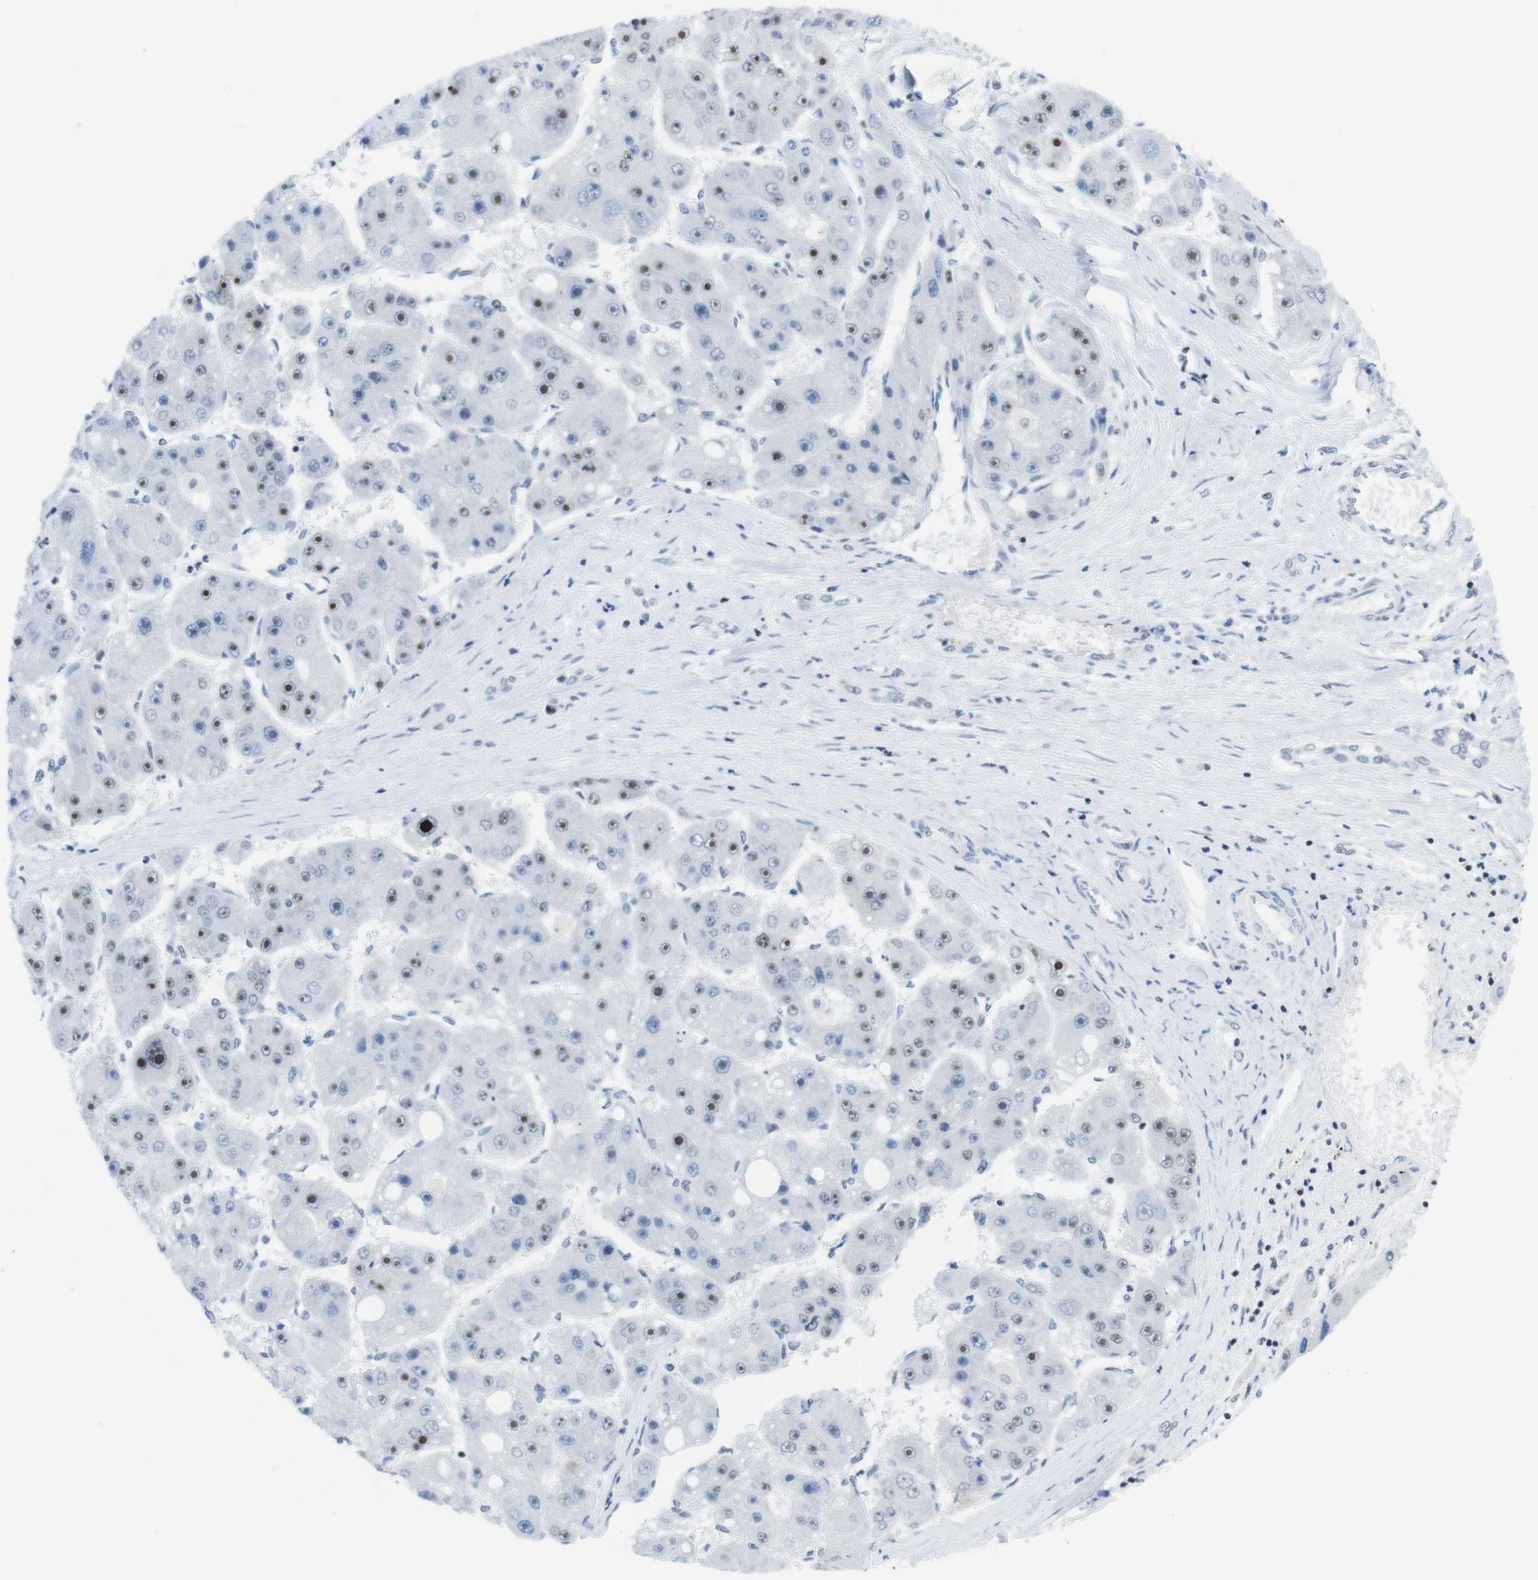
{"staining": {"intensity": "strong", "quantity": ">75%", "location": "nuclear"}, "tissue": "liver cancer", "cell_type": "Tumor cells", "image_type": "cancer", "snomed": [{"axis": "morphology", "description": "Carcinoma, Hepatocellular, NOS"}, {"axis": "topography", "description": "Liver"}], "caption": "Brown immunohistochemical staining in human hepatocellular carcinoma (liver) demonstrates strong nuclear expression in approximately >75% of tumor cells.", "gene": "NIFK", "patient": {"sex": "female", "age": 61}}